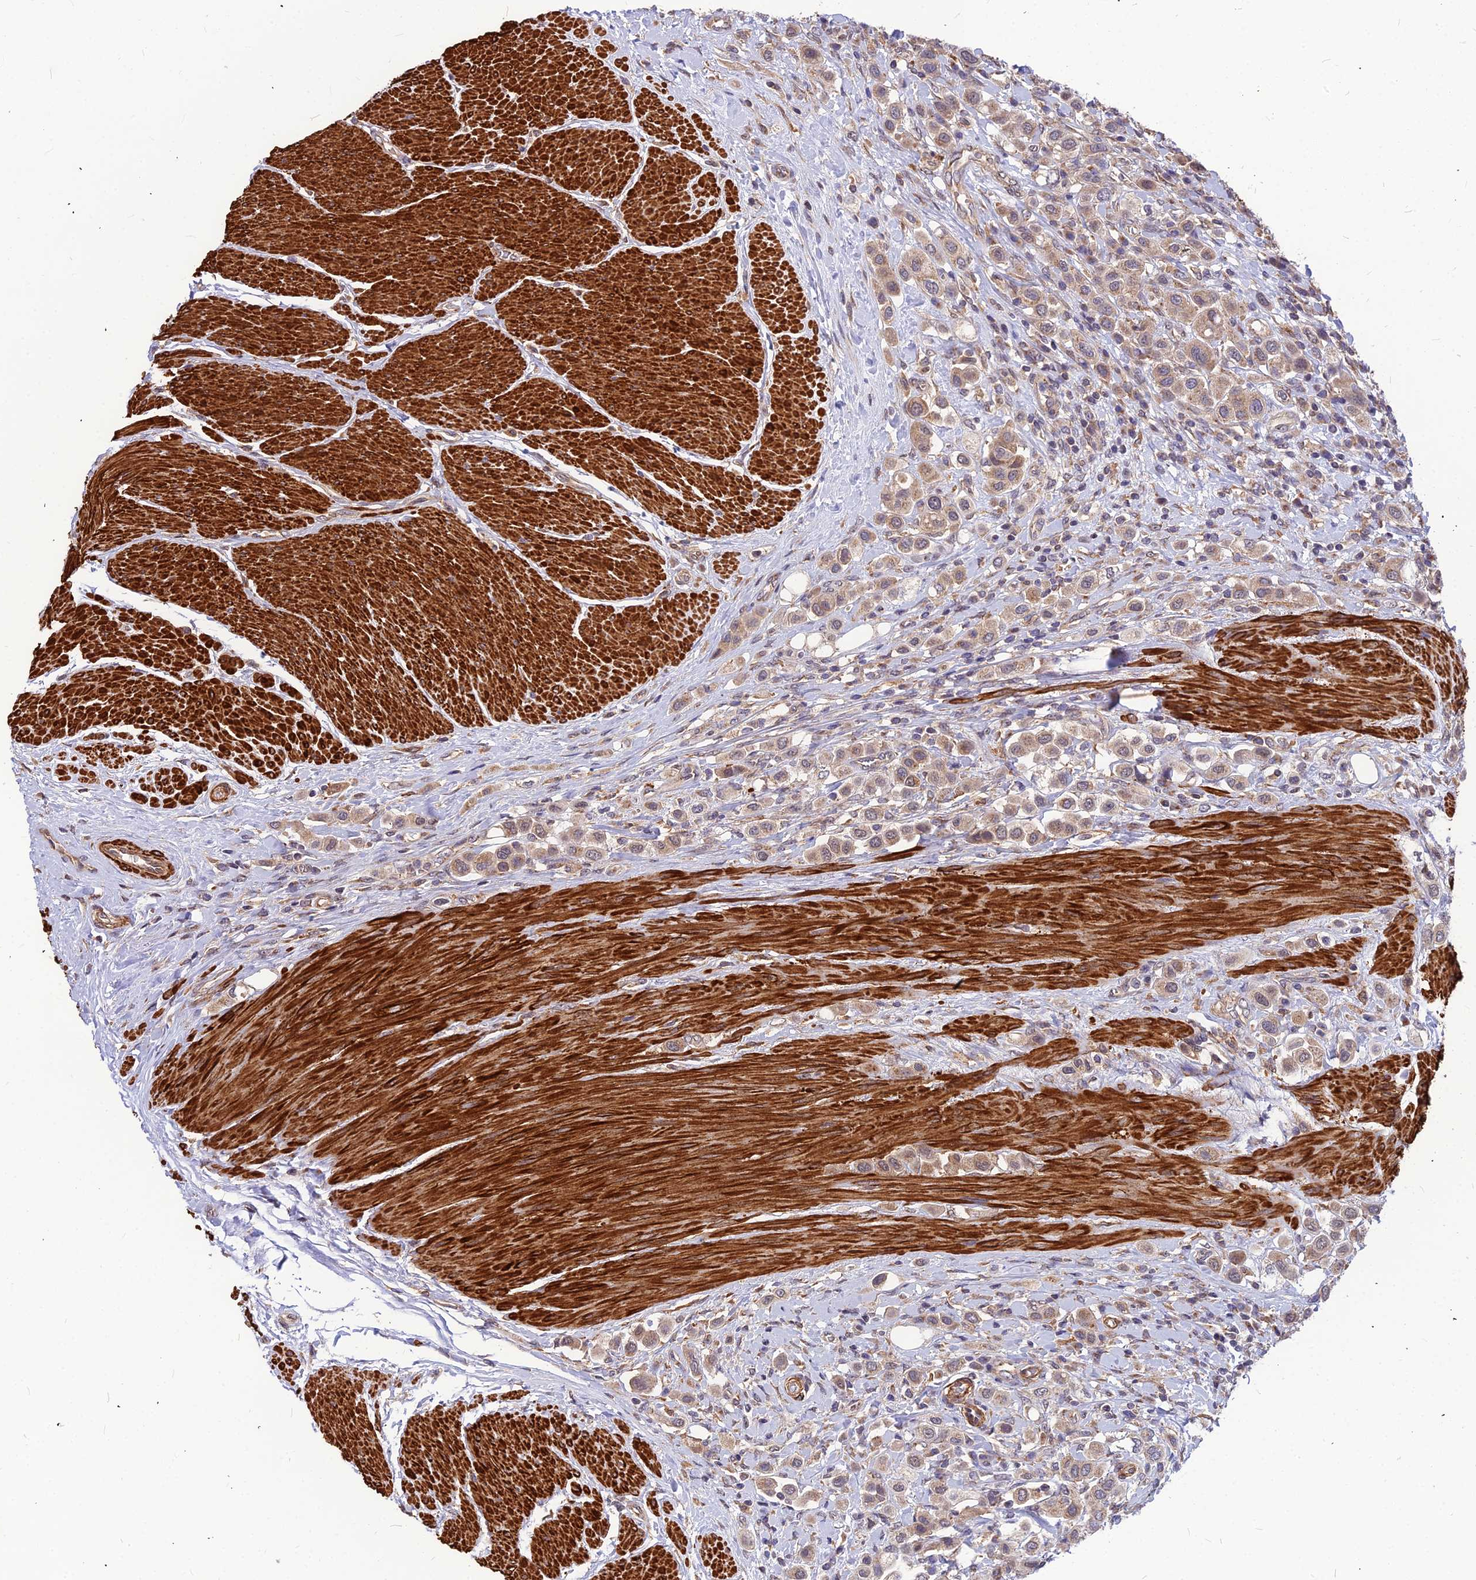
{"staining": {"intensity": "weak", "quantity": ">75%", "location": "cytoplasmic/membranous"}, "tissue": "urothelial cancer", "cell_type": "Tumor cells", "image_type": "cancer", "snomed": [{"axis": "morphology", "description": "Urothelial carcinoma, High grade"}, {"axis": "topography", "description": "Urinary bladder"}], "caption": "Immunohistochemistry image of neoplastic tissue: urothelial cancer stained using immunohistochemistry shows low levels of weak protein expression localized specifically in the cytoplasmic/membranous of tumor cells, appearing as a cytoplasmic/membranous brown color.", "gene": "LEKR1", "patient": {"sex": "male", "age": 50}}